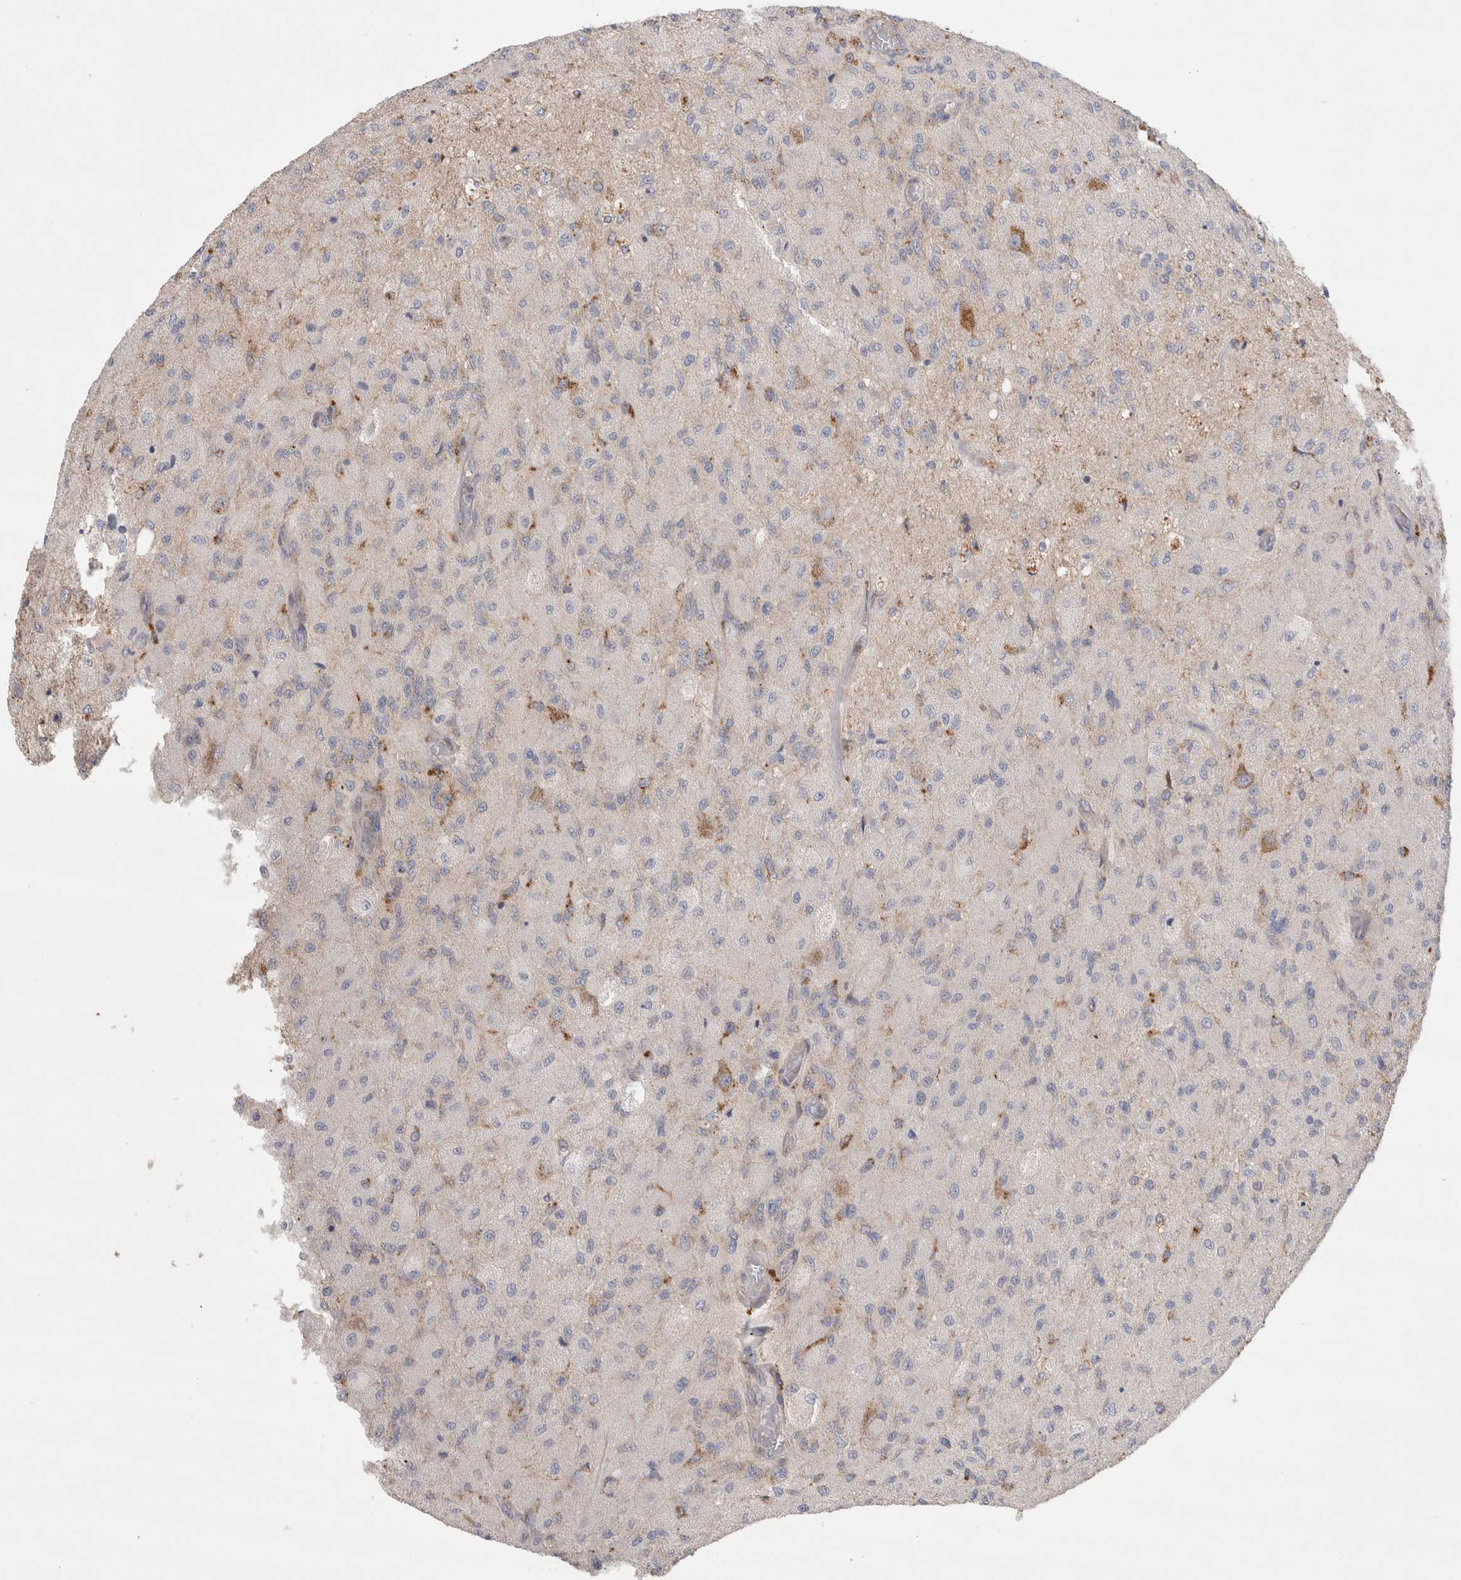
{"staining": {"intensity": "negative", "quantity": "none", "location": "none"}, "tissue": "glioma", "cell_type": "Tumor cells", "image_type": "cancer", "snomed": [{"axis": "morphology", "description": "Normal tissue, NOS"}, {"axis": "morphology", "description": "Glioma, malignant, High grade"}, {"axis": "topography", "description": "Cerebral cortex"}], "caption": "Immunohistochemical staining of human glioma reveals no significant expression in tumor cells. The staining was performed using DAB to visualize the protein expression in brown, while the nuclei were stained in blue with hematoxylin (Magnification: 20x).", "gene": "TBC1D16", "patient": {"sex": "male", "age": 77}}